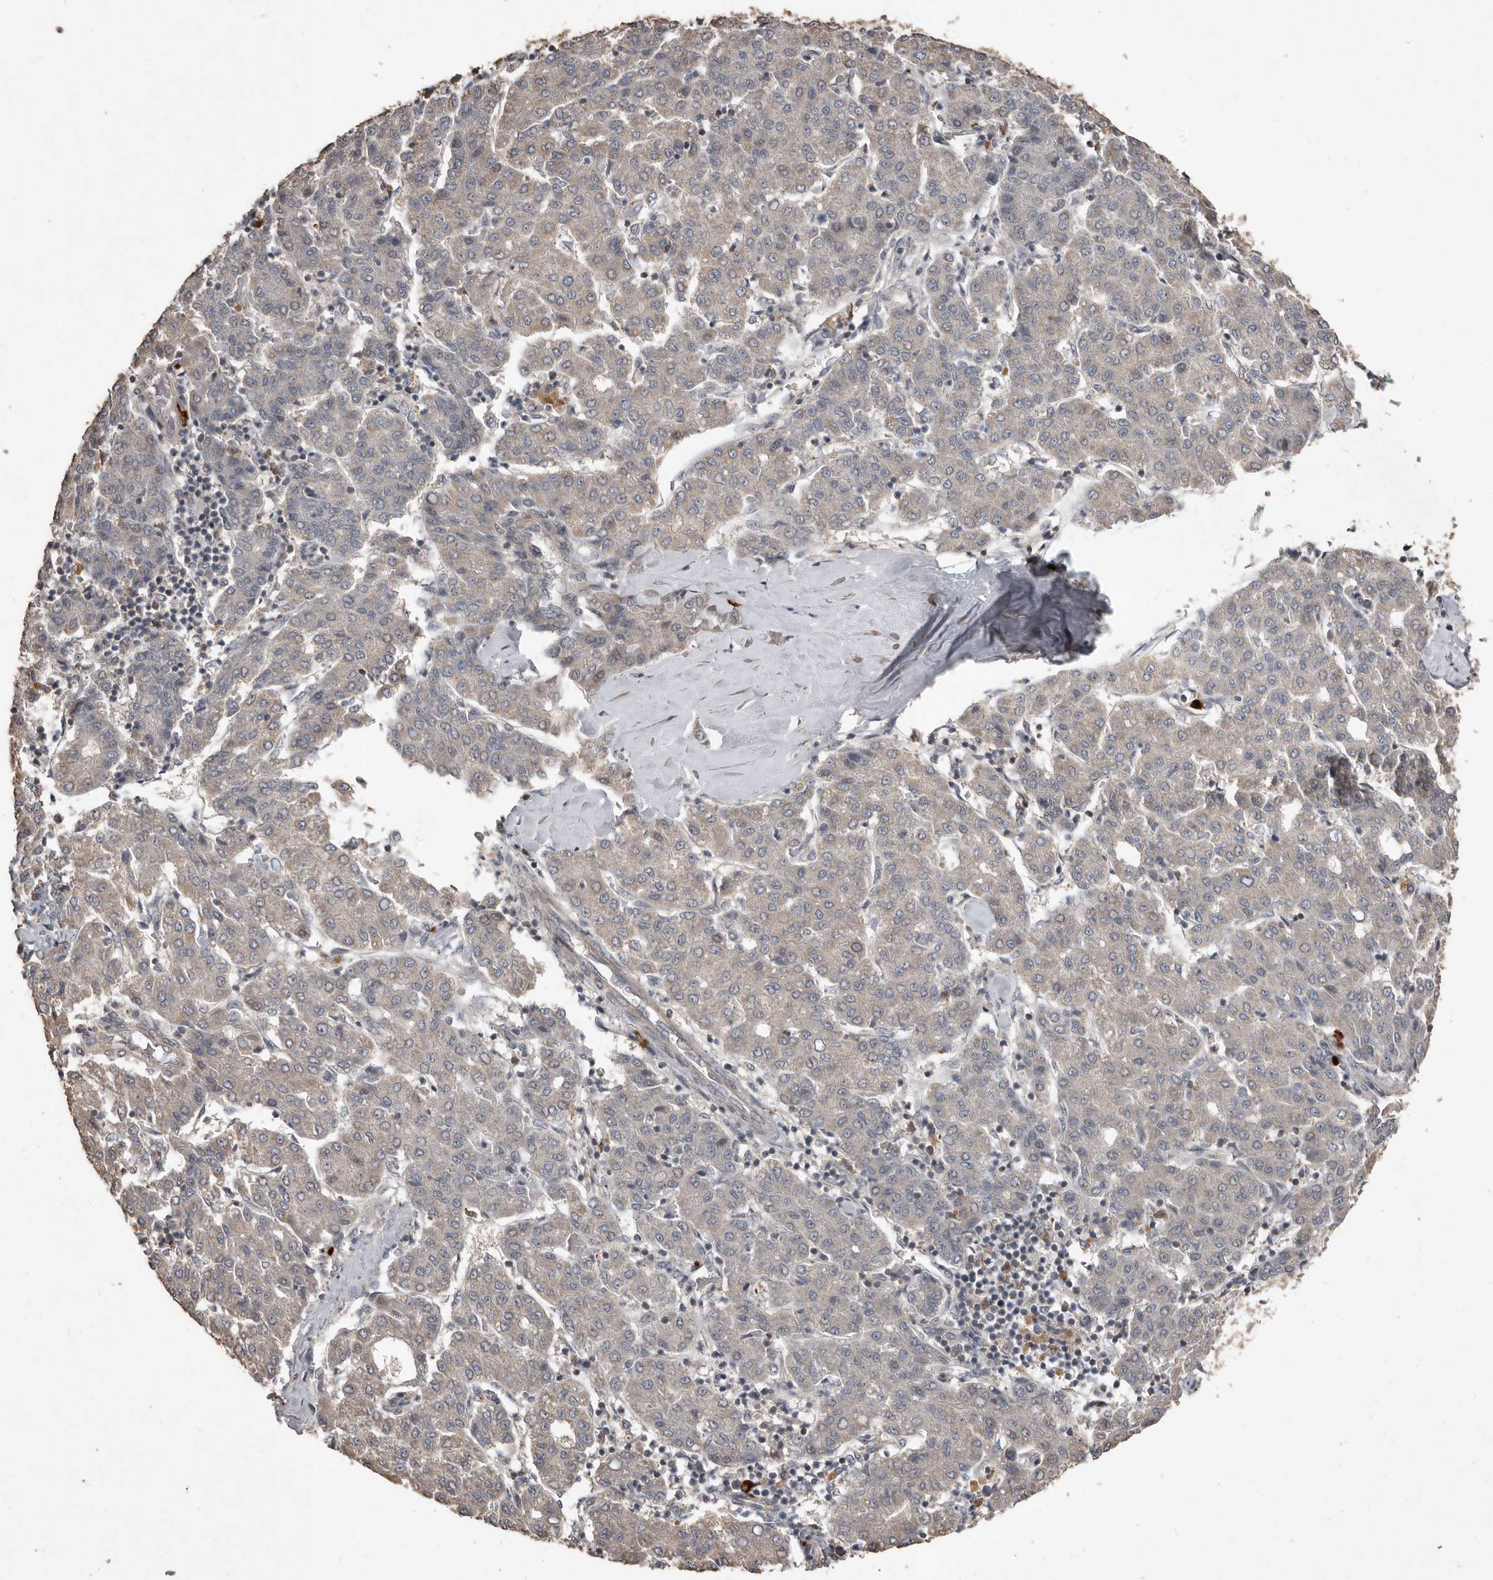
{"staining": {"intensity": "weak", "quantity": "<25%", "location": "cytoplasmic/membranous"}, "tissue": "liver cancer", "cell_type": "Tumor cells", "image_type": "cancer", "snomed": [{"axis": "morphology", "description": "Carcinoma, Hepatocellular, NOS"}, {"axis": "topography", "description": "Liver"}], "caption": "Tumor cells are negative for protein expression in human liver hepatocellular carcinoma. (DAB (3,3'-diaminobenzidine) immunohistochemistry with hematoxylin counter stain).", "gene": "BAMBI", "patient": {"sex": "male", "age": 65}}